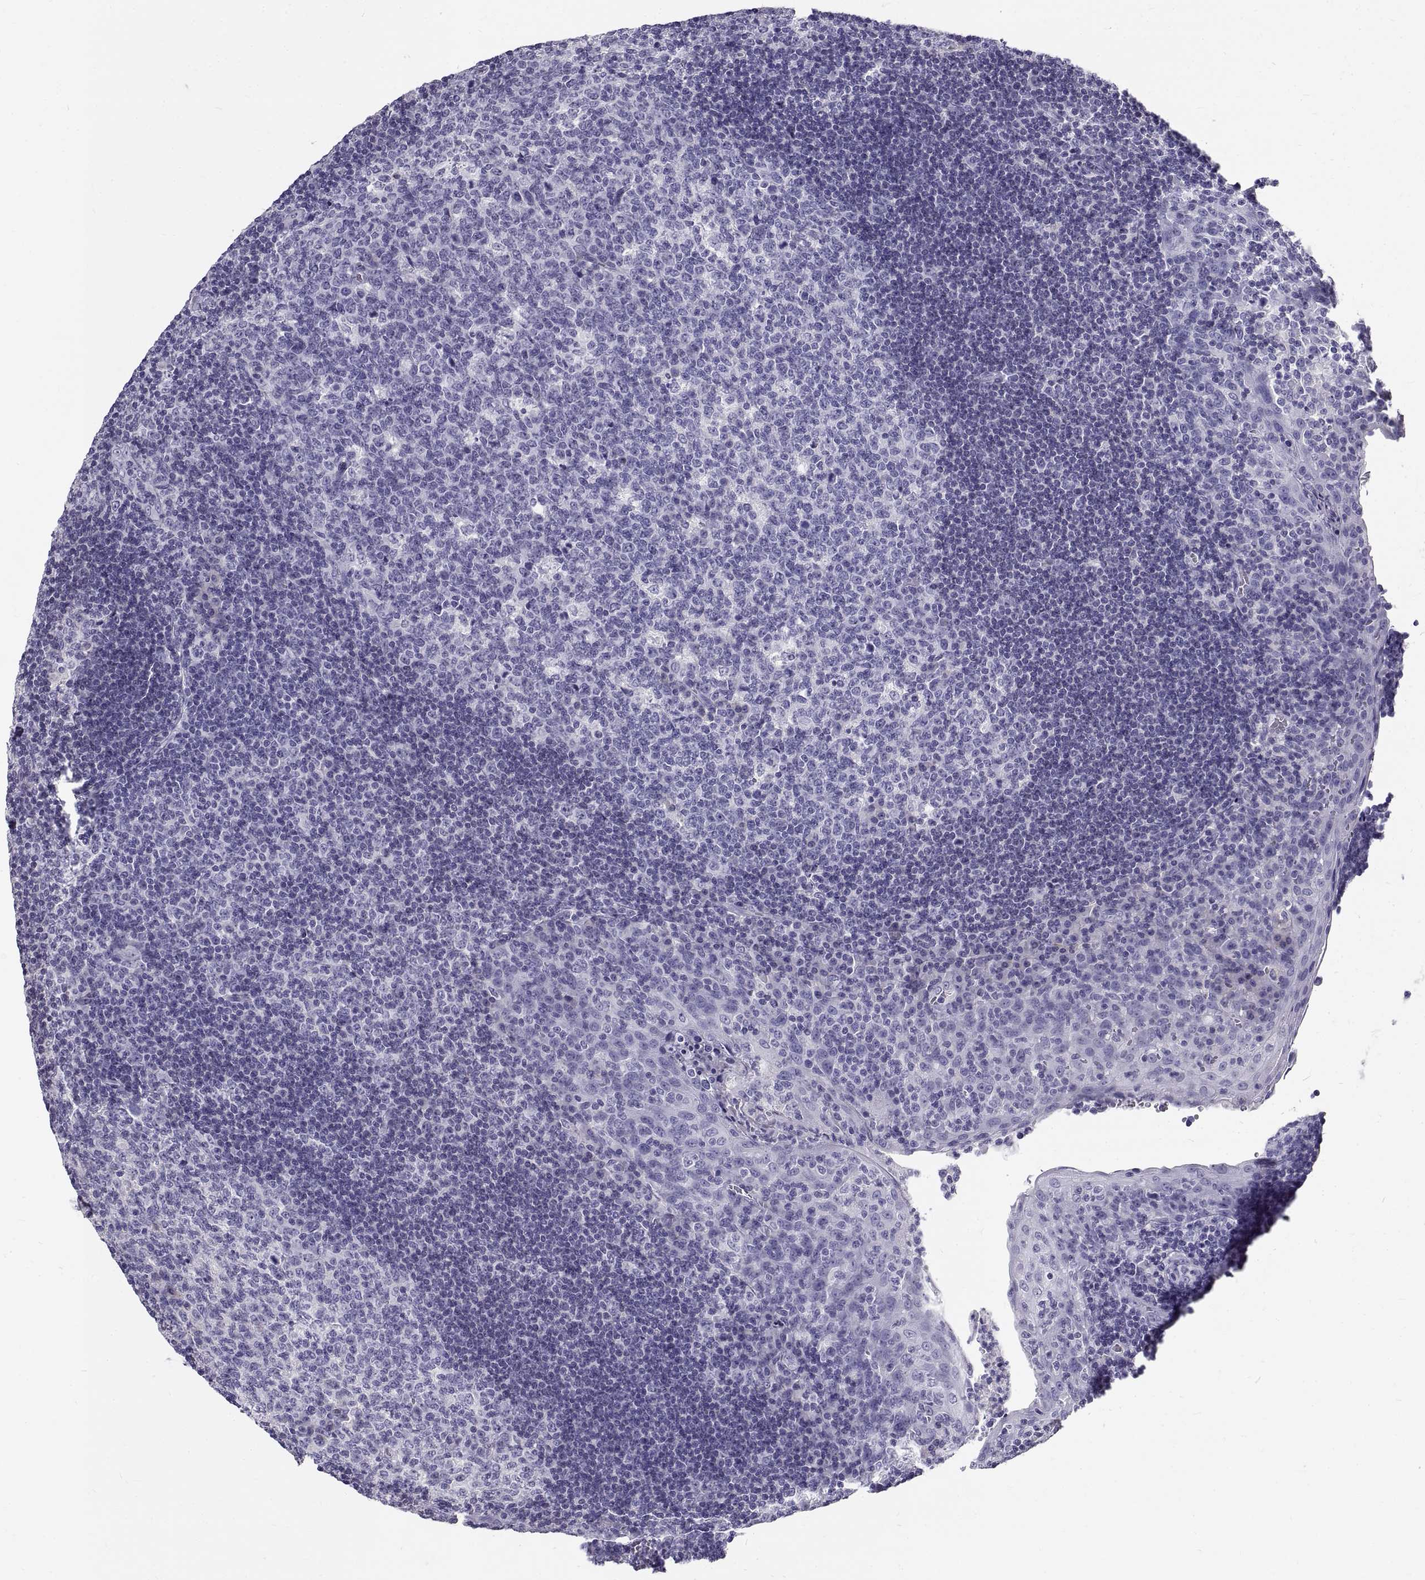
{"staining": {"intensity": "negative", "quantity": "none", "location": "none"}, "tissue": "tonsil", "cell_type": "Germinal center cells", "image_type": "normal", "snomed": [{"axis": "morphology", "description": "Normal tissue, NOS"}, {"axis": "topography", "description": "Tonsil"}], "caption": "The image demonstrates no significant expression in germinal center cells of tonsil.", "gene": "GNG12", "patient": {"sex": "male", "age": 17}}